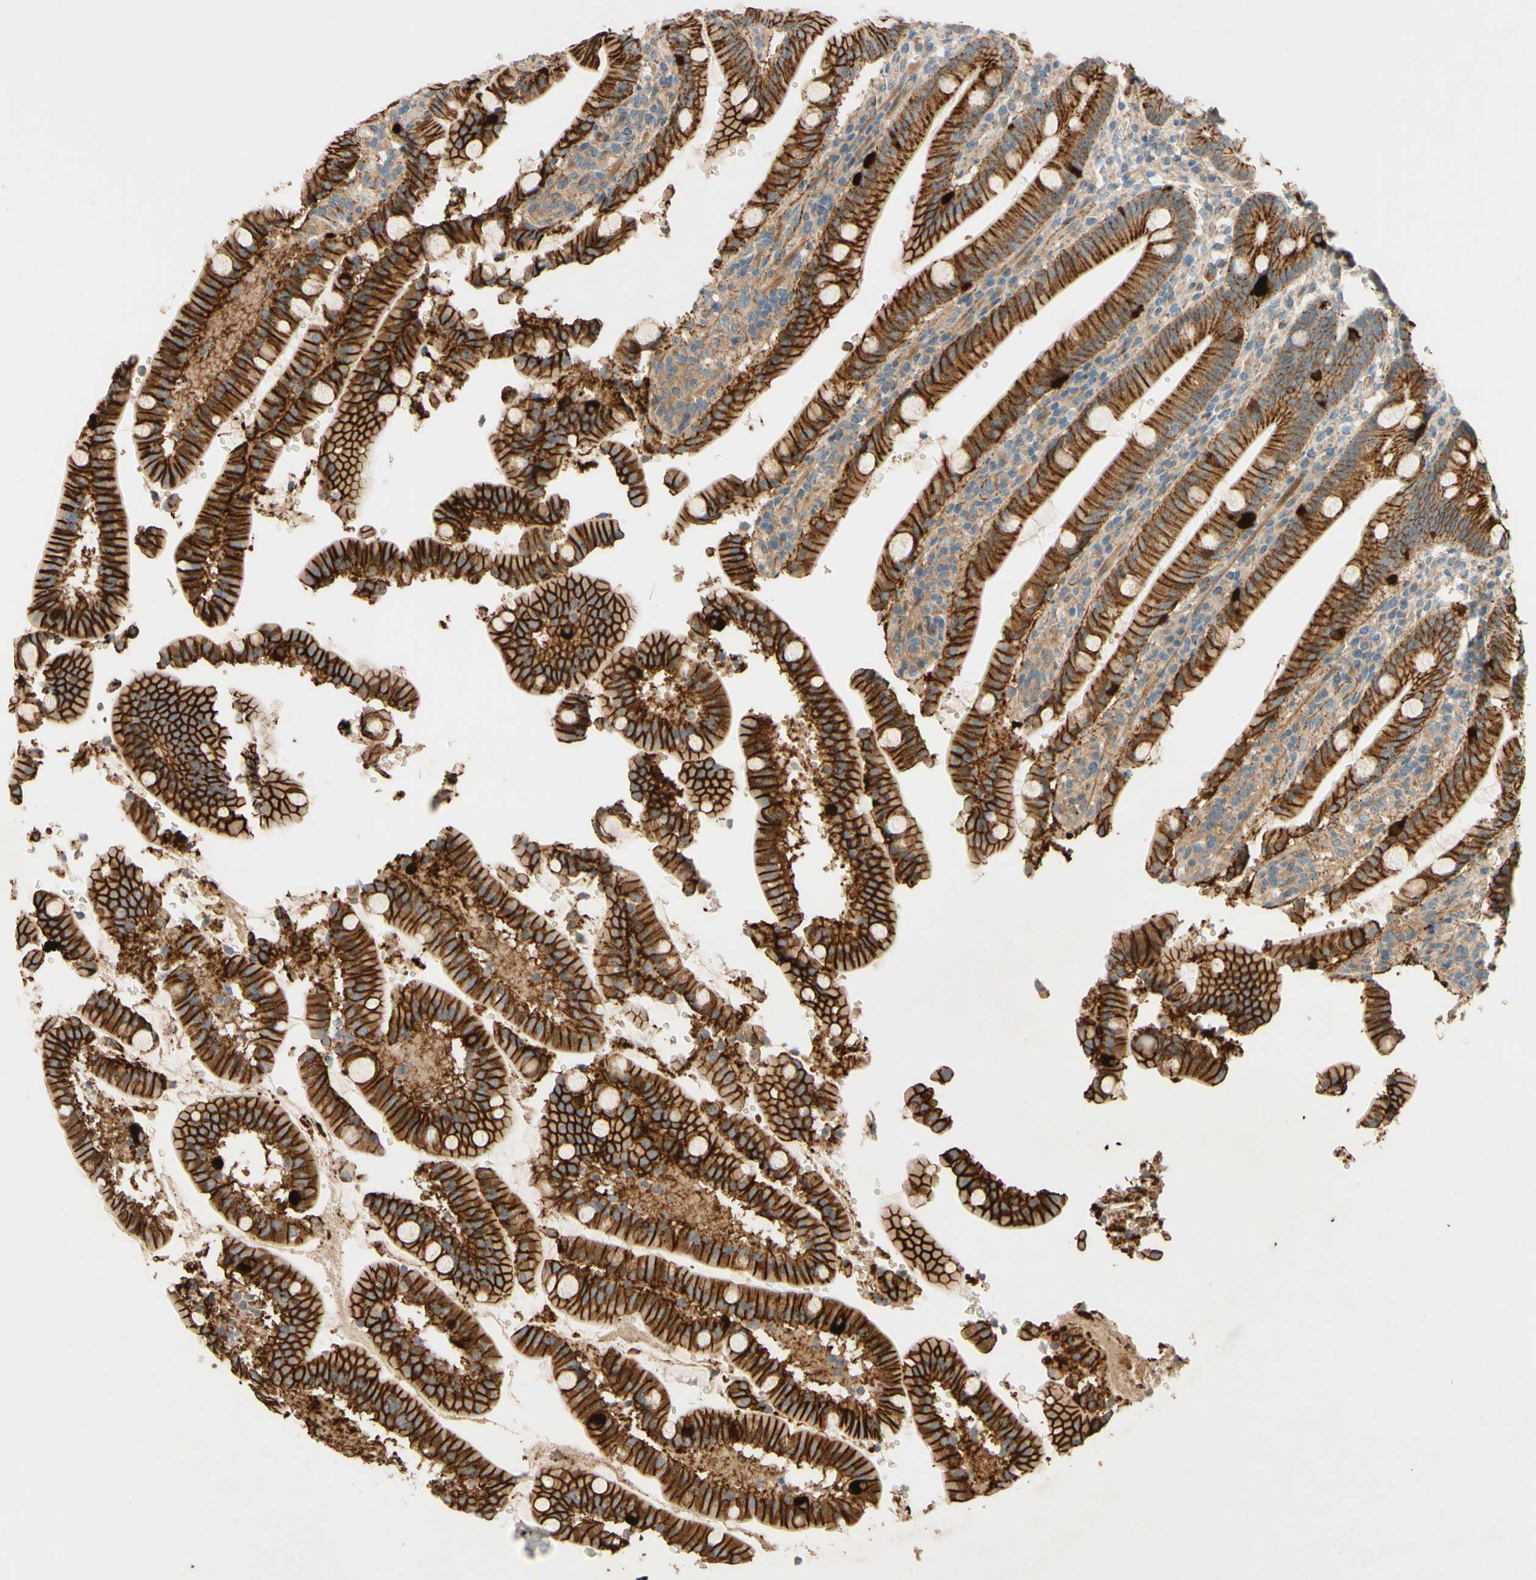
{"staining": {"intensity": "strong", "quantity": ">75%", "location": "cytoplasmic/membranous"}, "tissue": "duodenum", "cell_type": "Glandular cells", "image_type": "normal", "snomed": [{"axis": "morphology", "description": "Normal tissue, NOS"}, {"axis": "topography", "description": "Small intestine, NOS"}], "caption": "The micrograph shows immunohistochemical staining of unremarkable duodenum. There is strong cytoplasmic/membranous expression is appreciated in about >75% of glandular cells. Using DAB (brown) and hematoxylin (blue) stains, captured at high magnification using brightfield microscopy.", "gene": "ADAM17", "patient": {"sex": "female", "age": 71}}